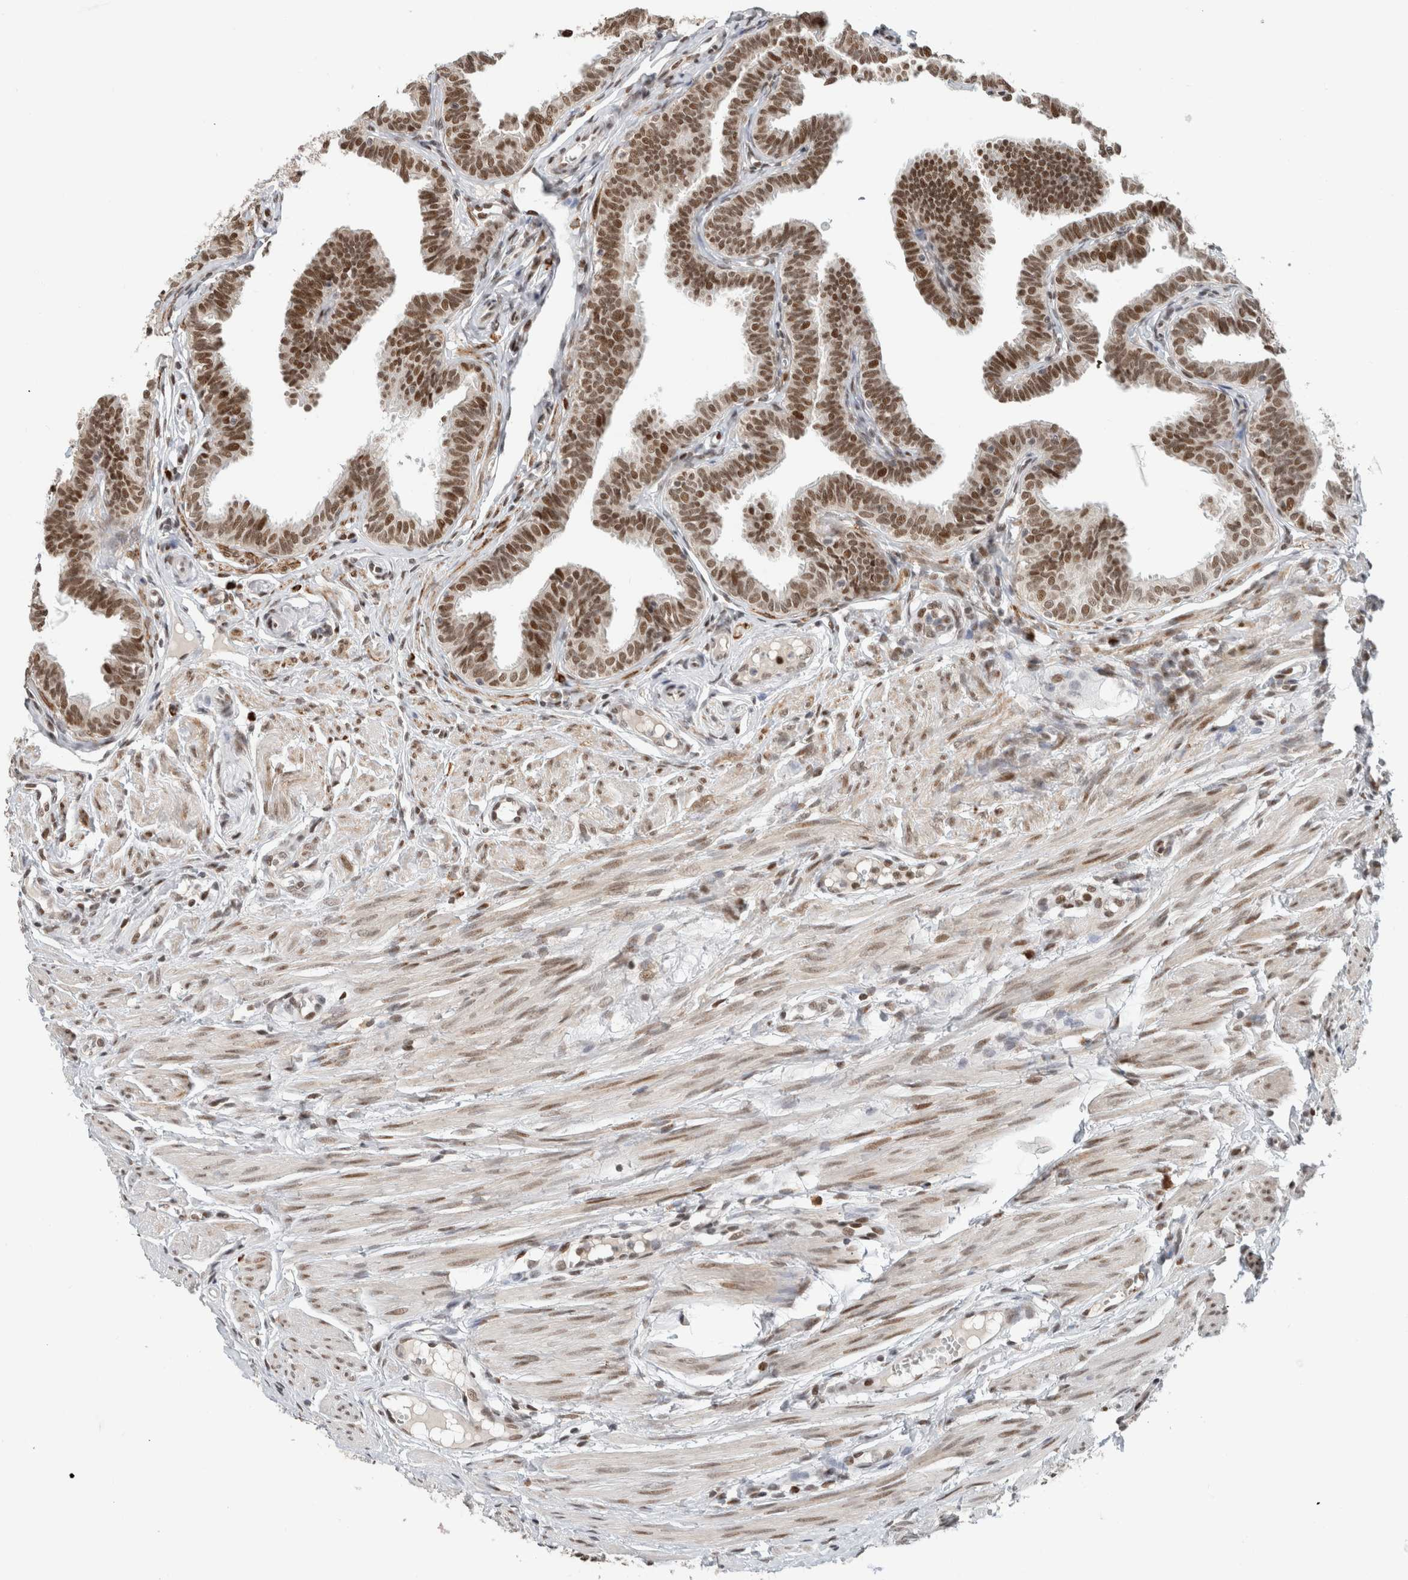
{"staining": {"intensity": "moderate", "quantity": ">75%", "location": "nuclear"}, "tissue": "fallopian tube", "cell_type": "Glandular cells", "image_type": "normal", "snomed": [{"axis": "morphology", "description": "Normal tissue, NOS"}, {"axis": "topography", "description": "Fallopian tube"}, {"axis": "topography", "description": "Ovary"}], "caption": "About >75% of glandular cells in benign human fallopian tube reveal moderate nuclear protein expression as visualized by brown immunohistochemical staining.", "gene": "HNRNPR", "patient": {"sex": "female", "age": 23}}